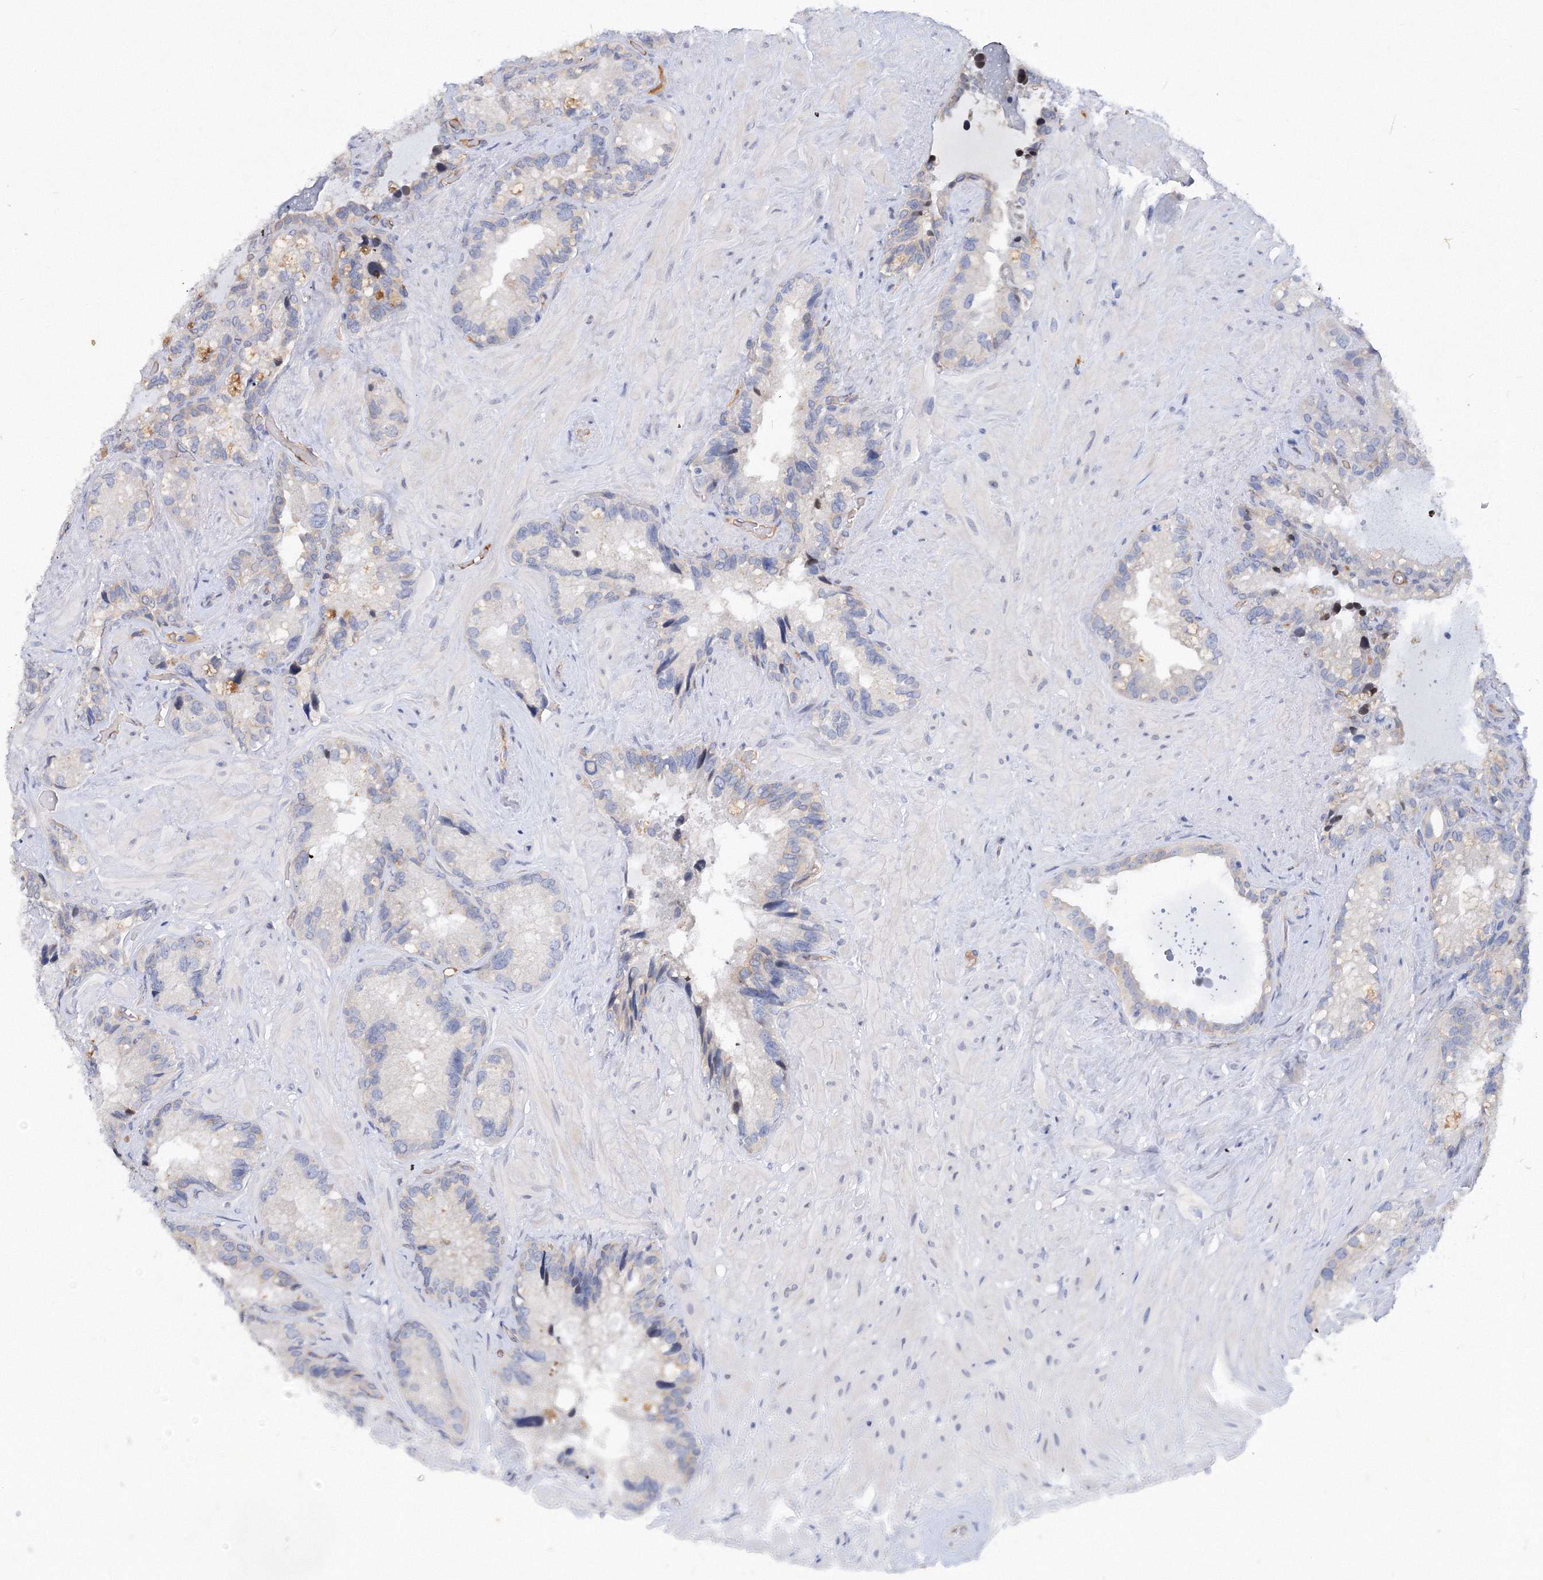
{"staining": {"intensity": "weak", "quantity": "<25%", "location": "cytoplasmic/membranous"}, "tissue": "seminal vesicle", "cell_type": "Glandular cells", "image_type": "normal", "snomed": [{"axis": "morphology", "description": "Normal tissue, NOS"}, {"axis": "topography", "description": "Prostate"}, {"axis": "topography", "description": "Seminal veicle"}], "caption": "This is an IHC photomicrograph of unremarkable seminal vesicle. There is no positivity in glandular cells.", "gene": "TANC1", "patient": {"sex": "male", "age": 68}}